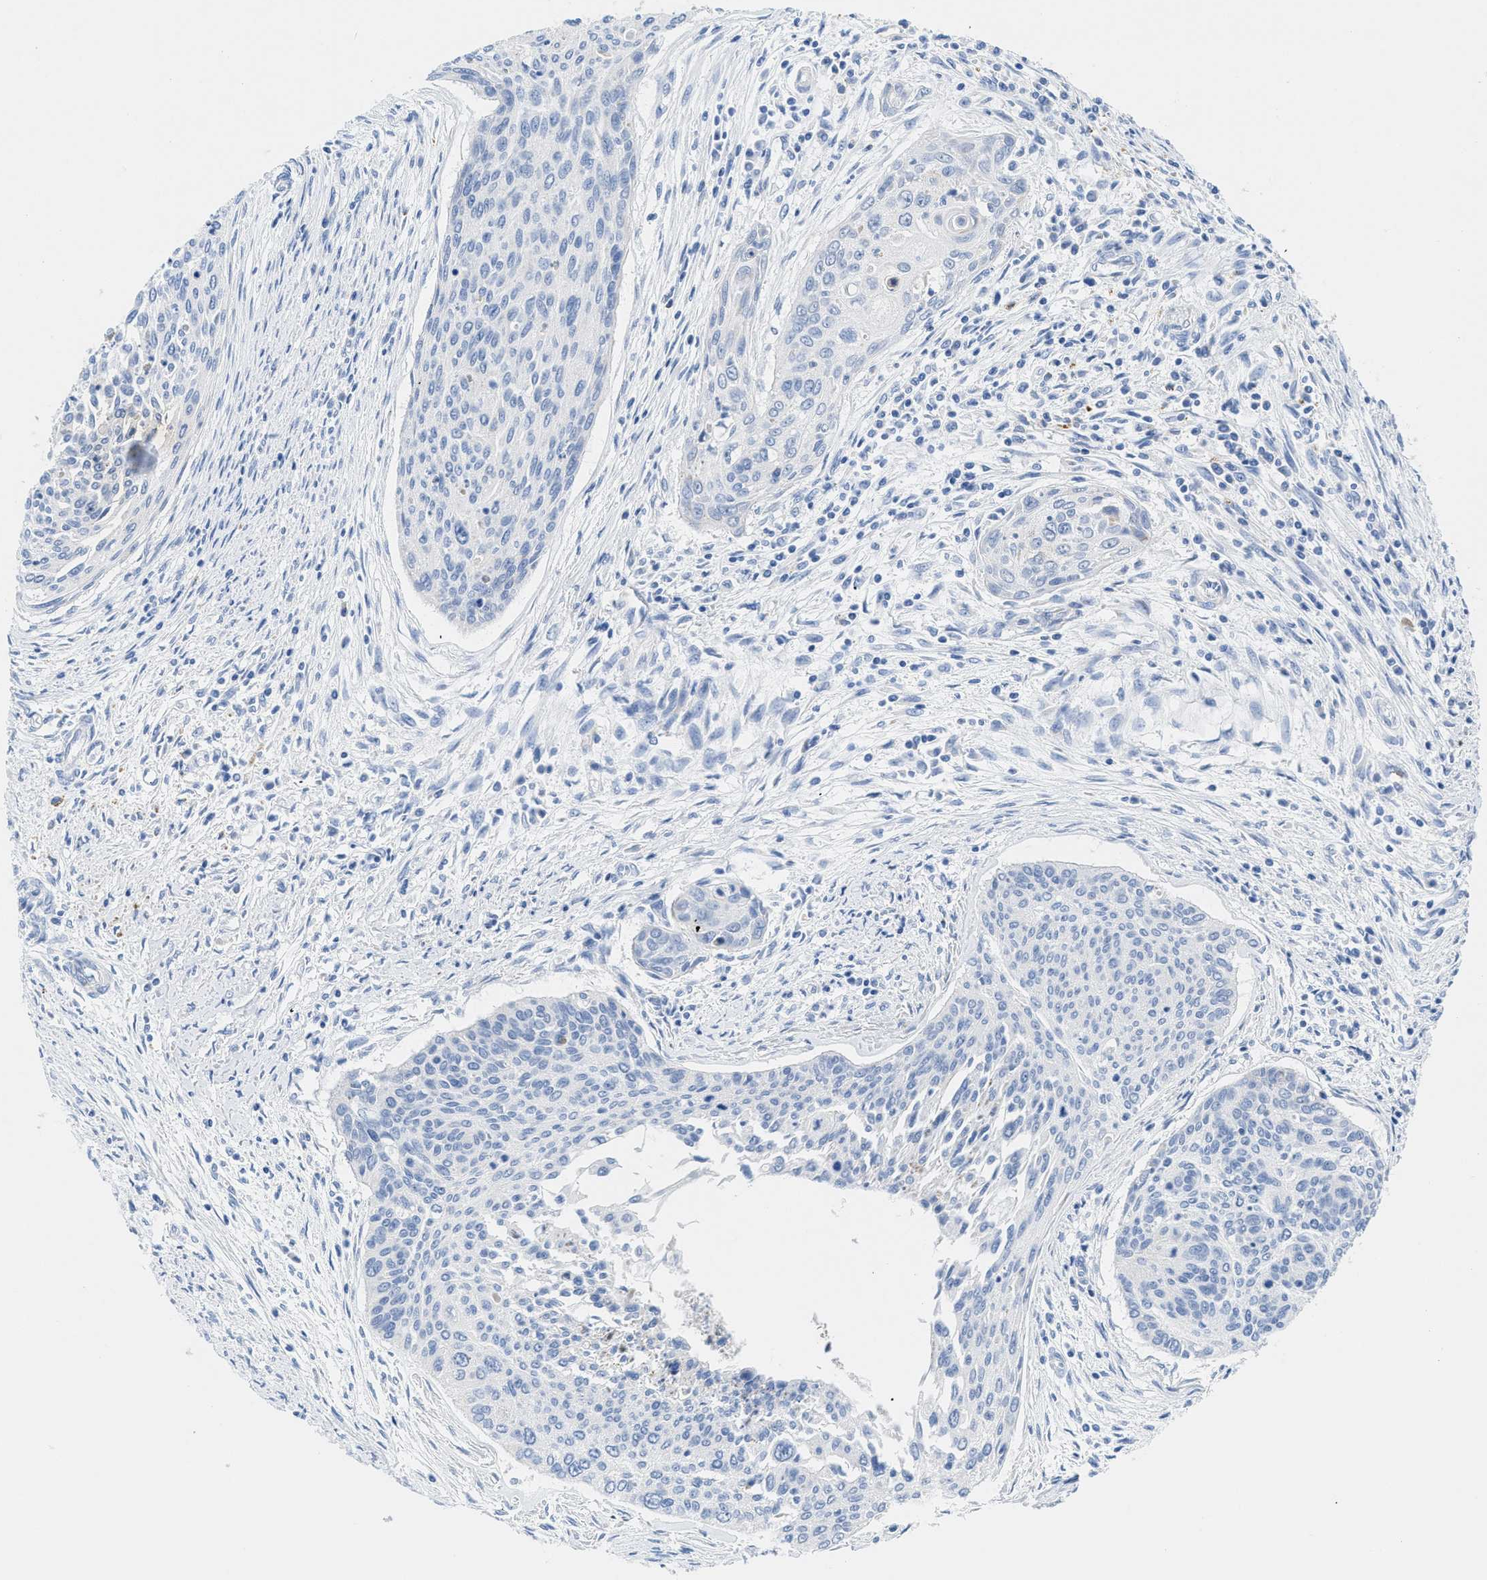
{"staining": {"intensity": "negative", "quantity": "none", "location": "none"}, "tissue": "cervical cancer", "cell_type": "Tumor cells", "image_type": "cancer", "snomed": [{"axis": "morphology", "description": "Squamous cell carcinoma, NOS"}, {"axis": "topography", "description": "Cervix"}], "caption": "Immunohistochemistry (IHC) photomicrograph of human squamous cell carcinoma (cervical) stained for a protein (brown), which reveals no expression in tumor cells.", "gene": "APOBEC2", "patient": {"sex": "female", "age": 55}}